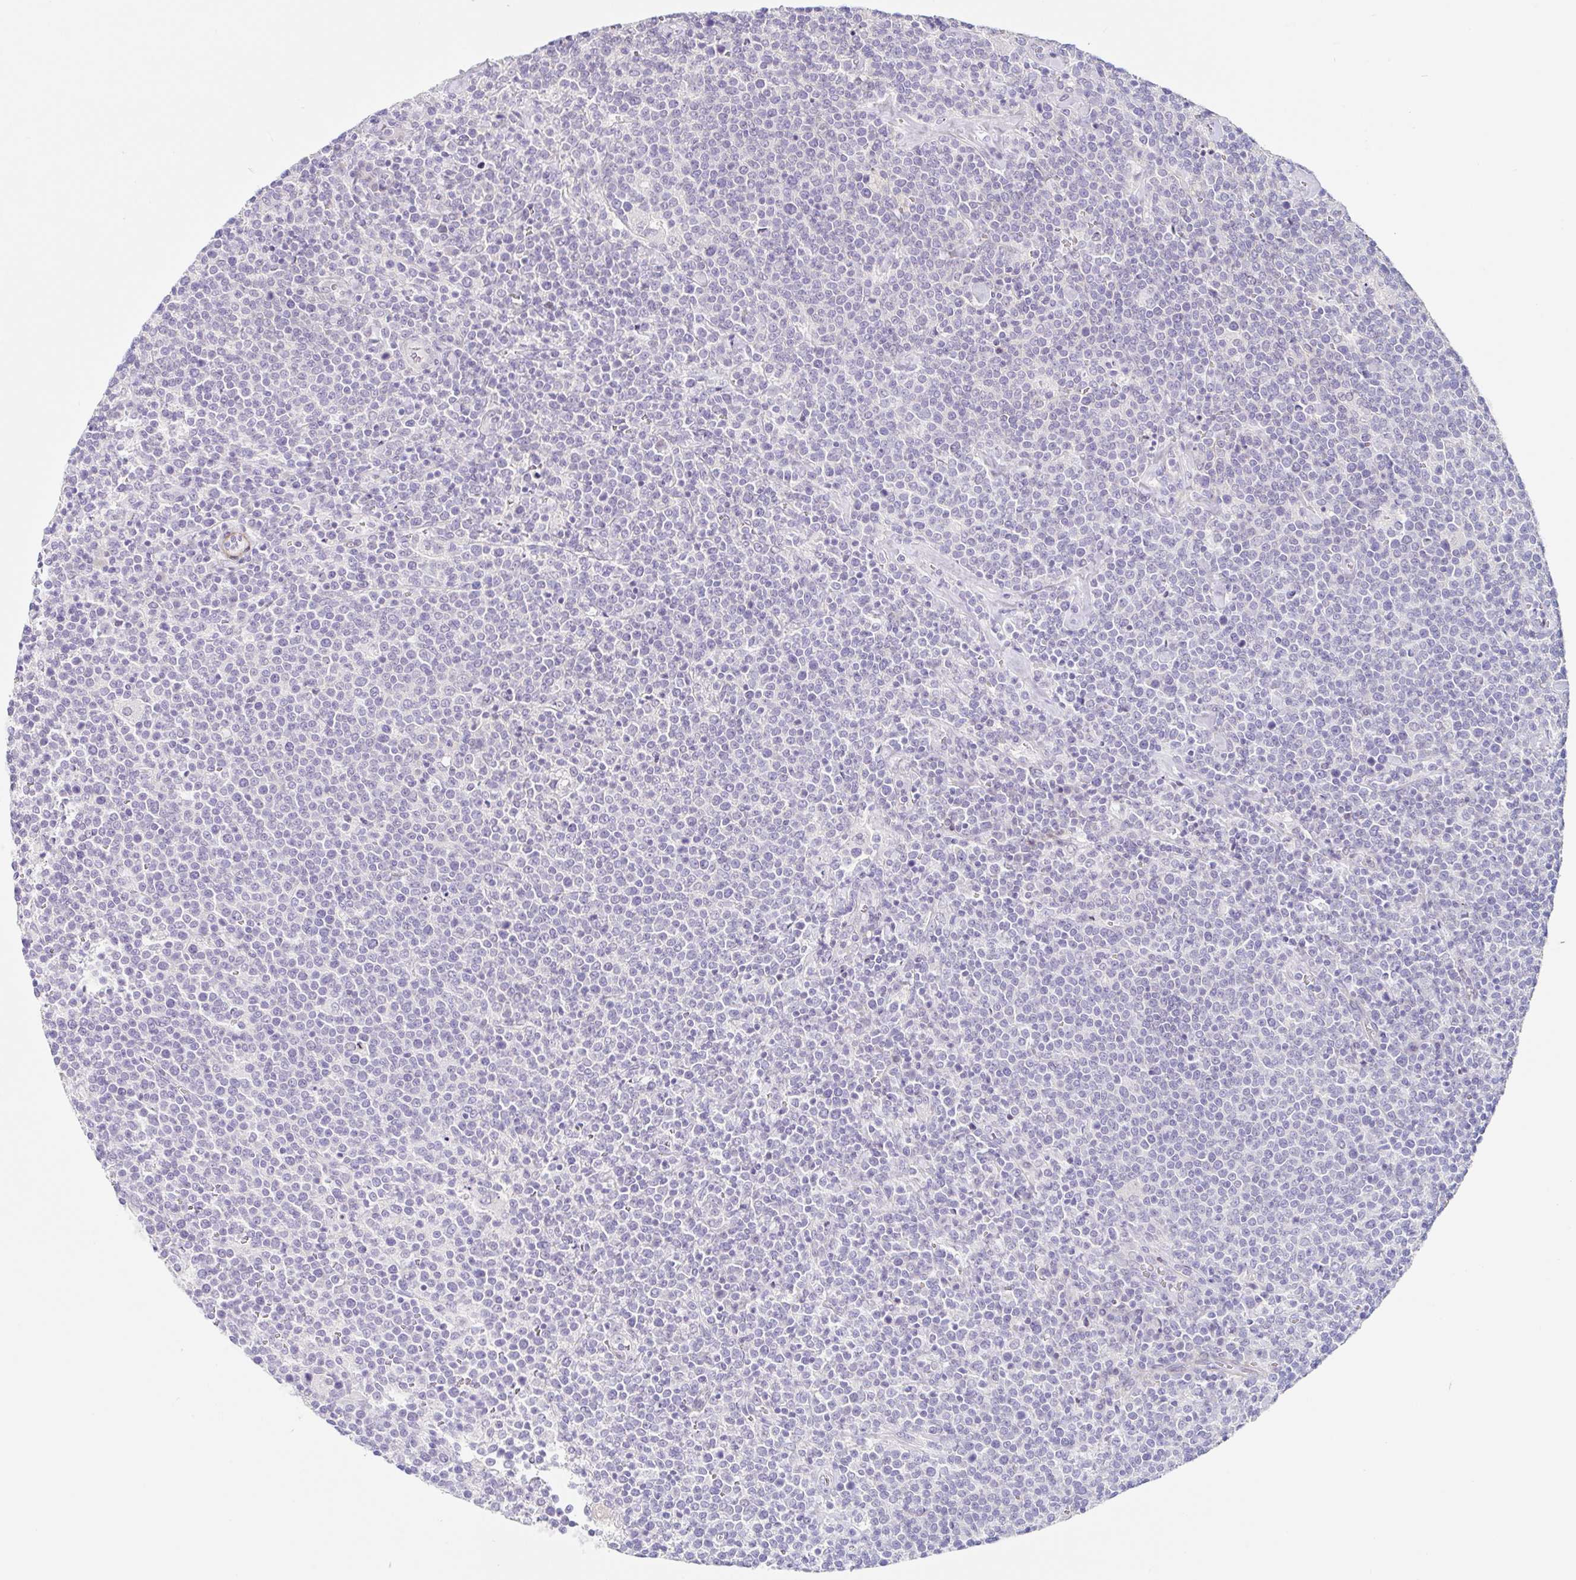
{"staining": {"intensity": "negative", "quantity": "none", "location": "none"}, "tissue": "lymphoma", "cell_type": "Tumor cells", "image_type": "cancer", "snomed": [{"axis": "morphology", "description": "Malignant lymphoma, non-Hodgkin's type, High grade"}, {"axis": "topography", "description": "Lymph node"}], "caption": "Human lymphoma stained for a protein using IHC exhibits no staining in tumor cells.", "gene": "DCAF17", "patient": {"sex": "male", "age": 61}}